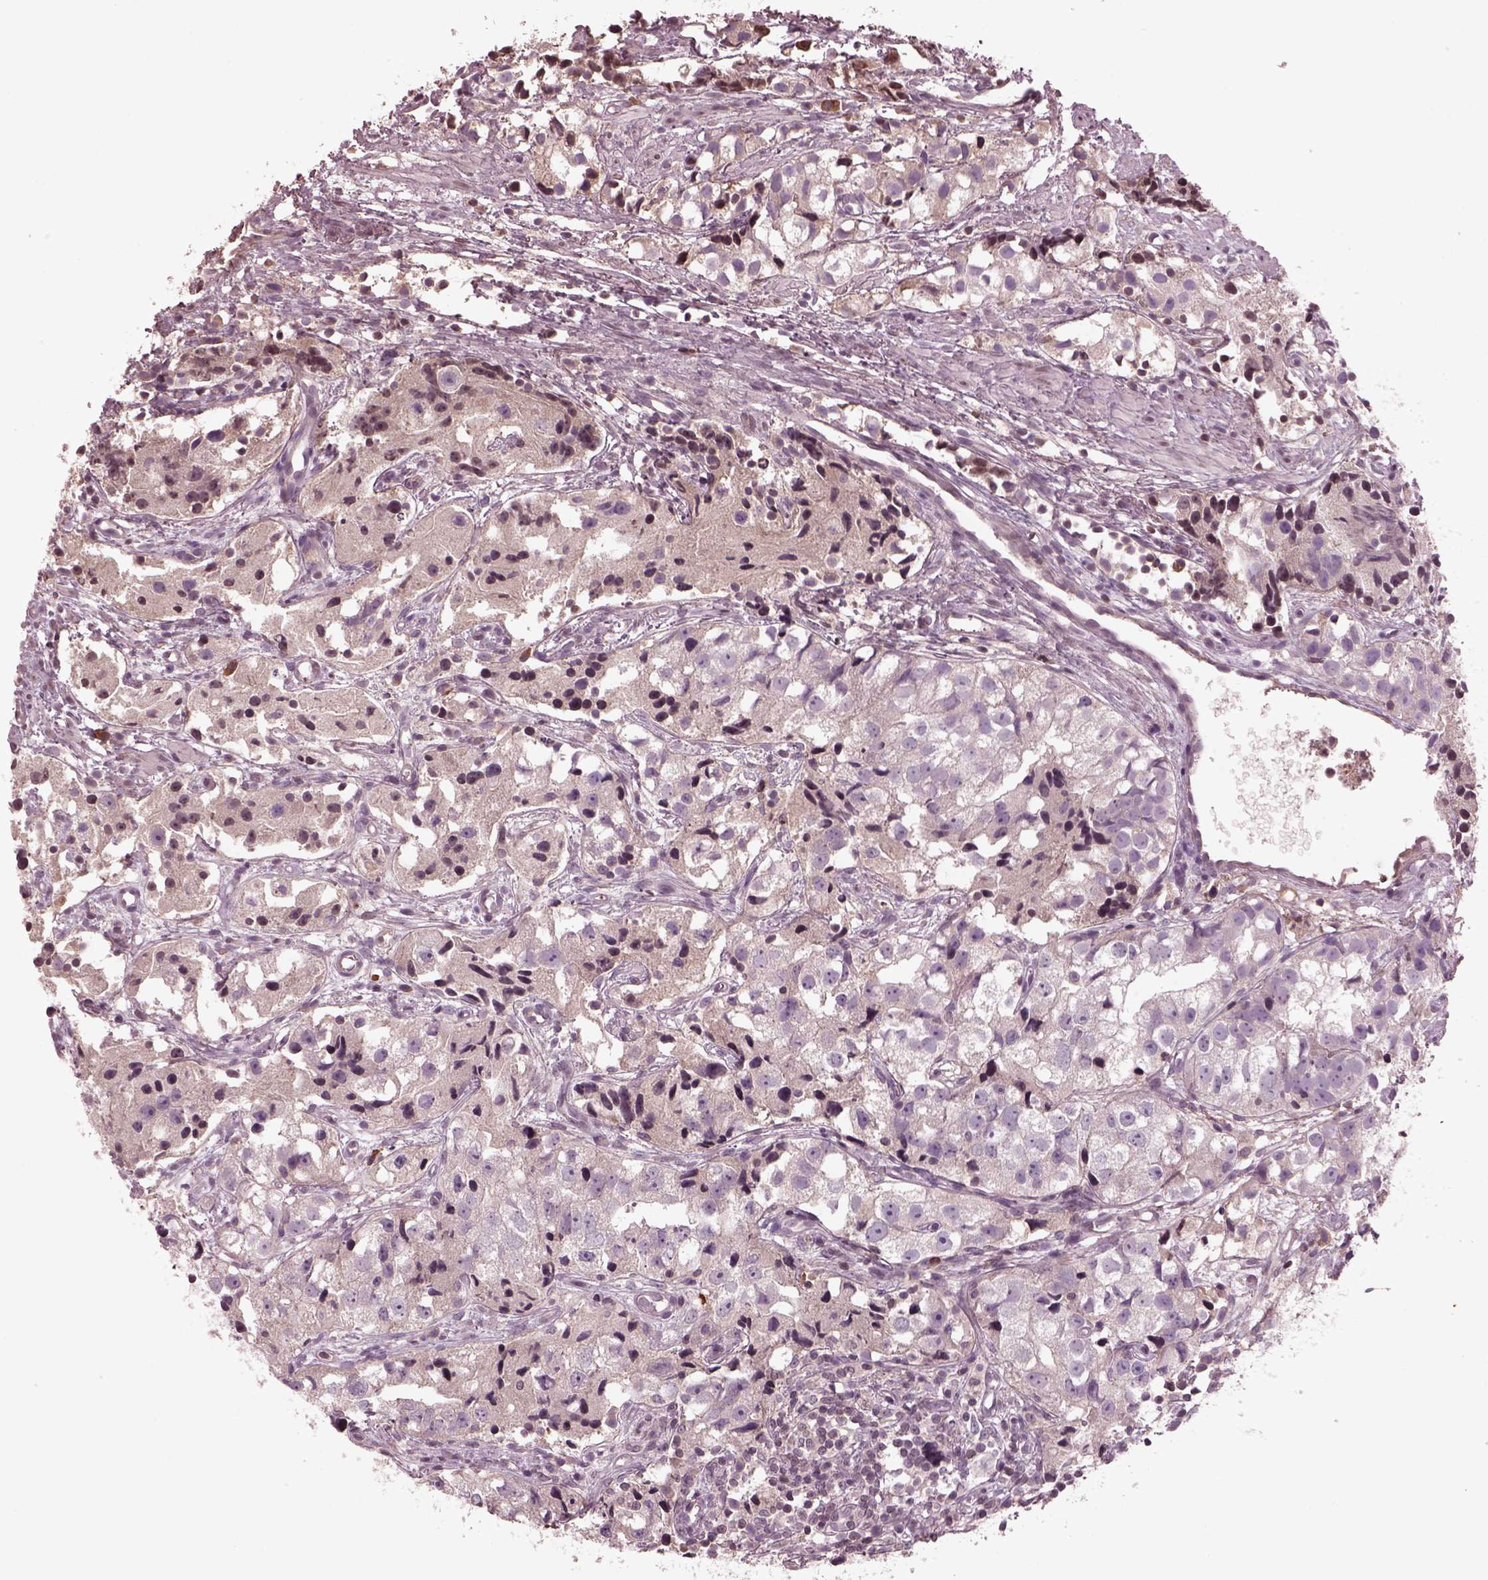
{"staining": {"intensity": "negative", "quantity": "none", "location": "none"}, "tissue": "prostate cancer", "cell_type": "Tumor cells", "image_type": "cancer", "snomed": [{"axis": "morphology", "description": "Adenocarcinoma, High grade"}, {"axis": "topography", "description": "Prostate"}], "caption": "Immunohistochemistry image of human high-grade adenocarcinoma (prostate) stained for a protein (brown), which shows no positivity in tumor cells.", "gene": "PTX4", "patient": {"sex": "male", "age": 68}}